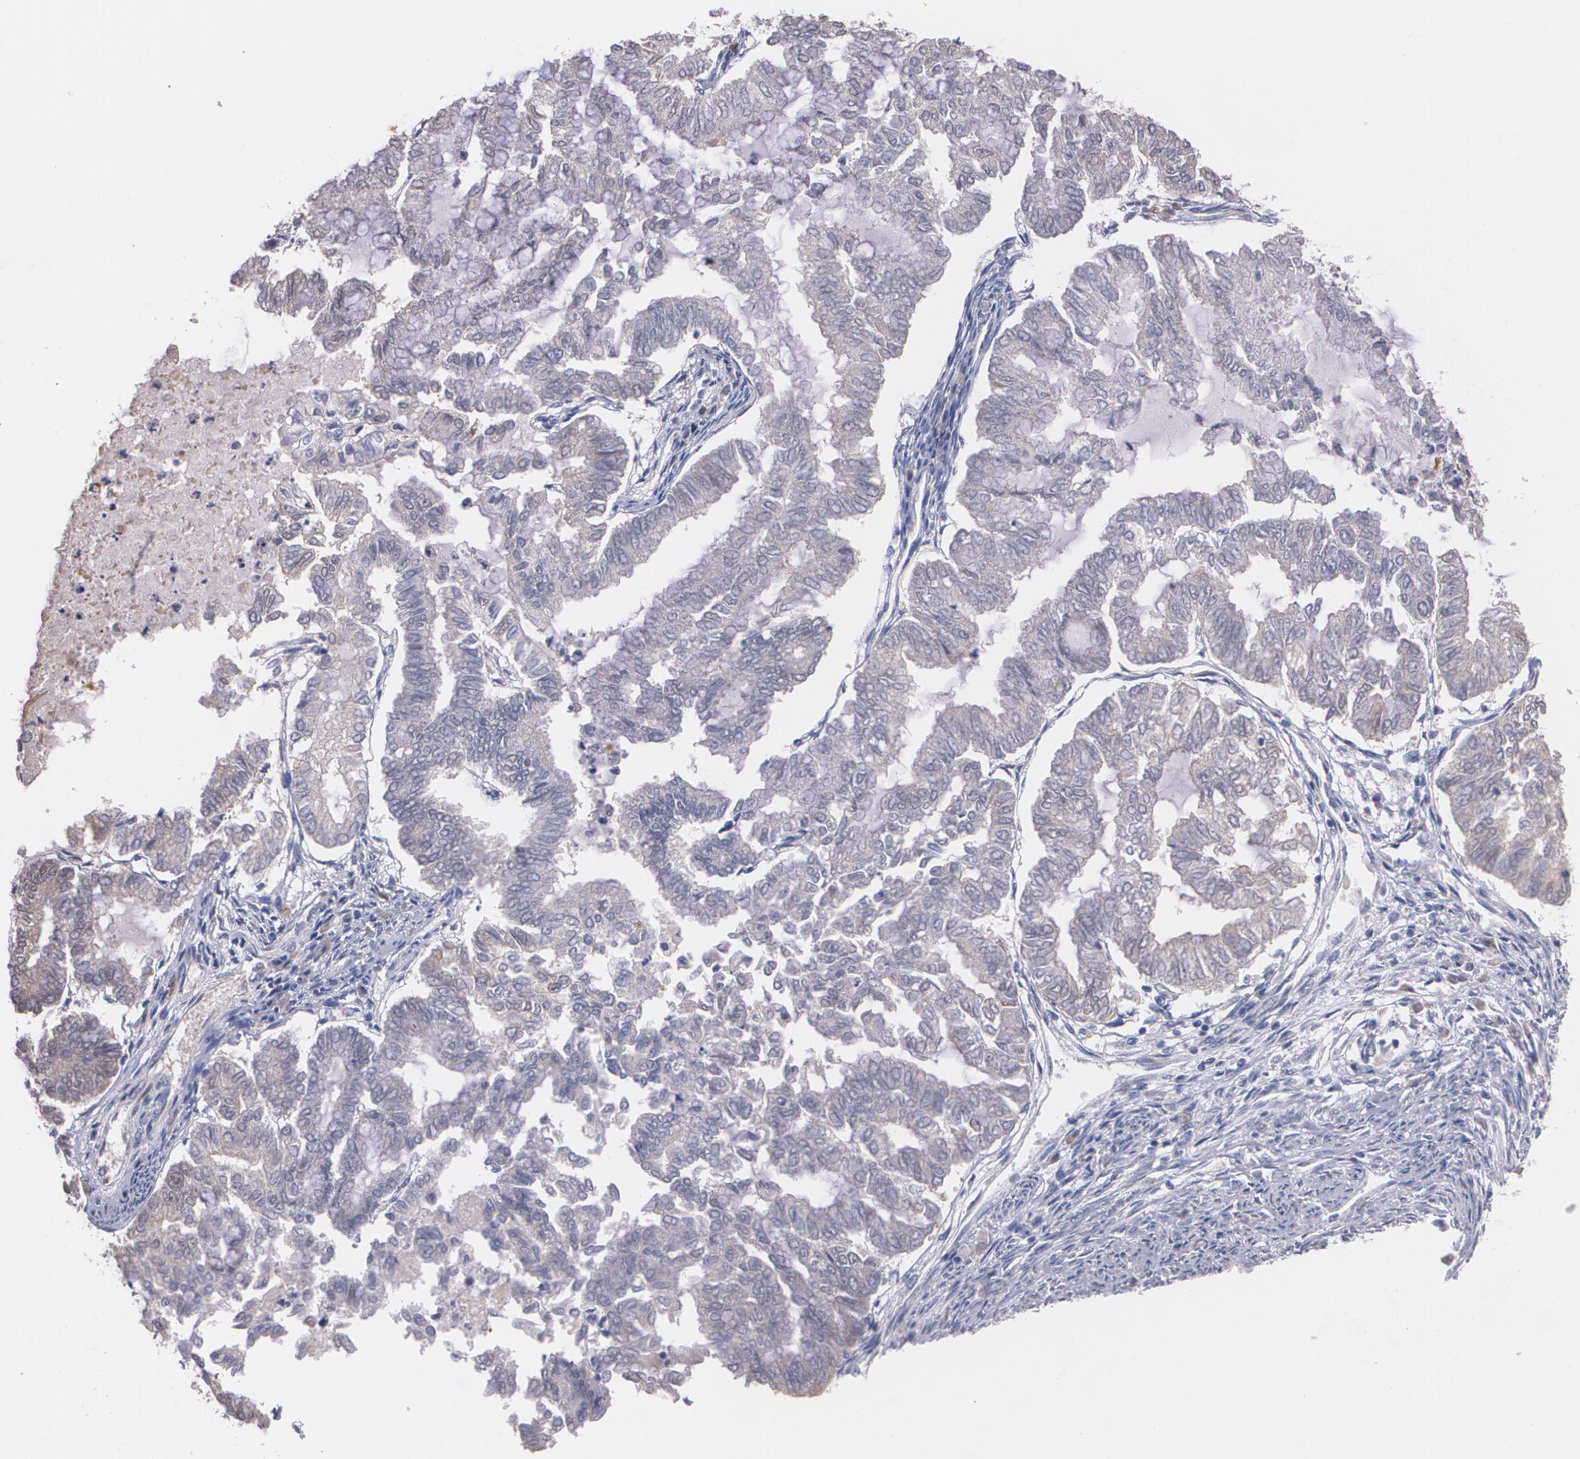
{"staining": {"intensity": "weak", "quantity": "<25%", "location": "cytoplasmic/membranous"}, "tissue": "endometrial cancer", "cell_type": "Tumor cells", "image_type": "cancer", "snomed": [{"axis": "morphology", "description": "Adenocarcinoma, NOS"}, {"axis": "topography", "description": "Endometrium"}], "caption": "IHC photomicrograph of neoplastic tissue: human endometrial adenocarcinoma stained with DAB (3,3'-diaminobenzidine) shows no significant protein expression in tumor cells. Nuclei are stained in blue.", "gene": "AMBP", "patient": {"sex": "female", "age": 79}}